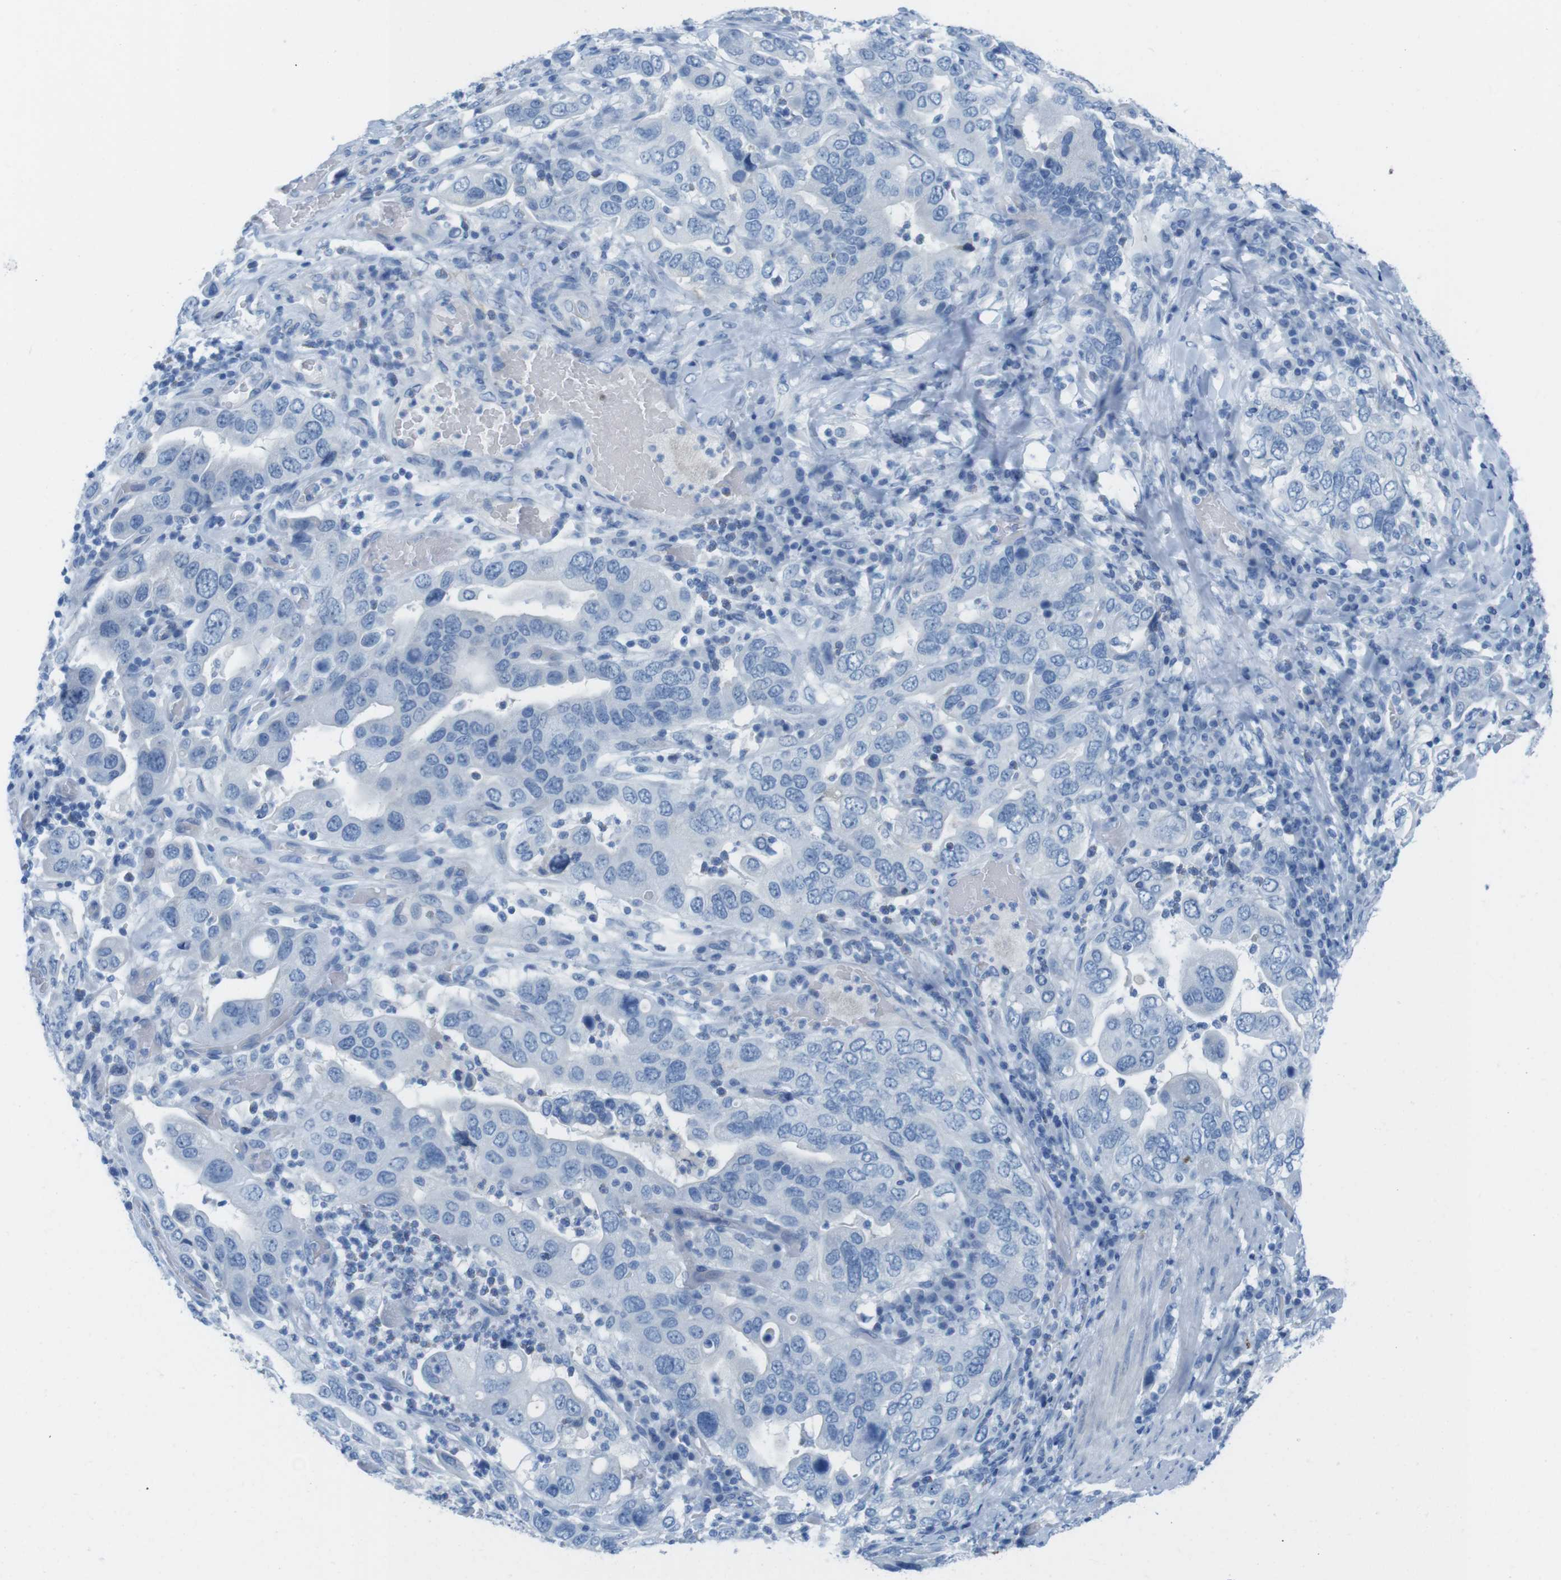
{"staining": {"intensity": "negative", "quantity": "none", "location": "none"}, "tissue": "stomach cancer", "cell_type": "Tumor cells", "image_type": "cancer", "snomed": [{"axis": "morphology", "description": "Adenocarcinoma, NOS"}, {"axis": "topography", "description": "Stomach, upper"}], "caption": "Immunohistochemical staining of adenocarcinoma (stomach) exhibits no significant positivity in tumor cells.", "gene": "GAP43", "patient": {"sex": "male", "age": 62}}